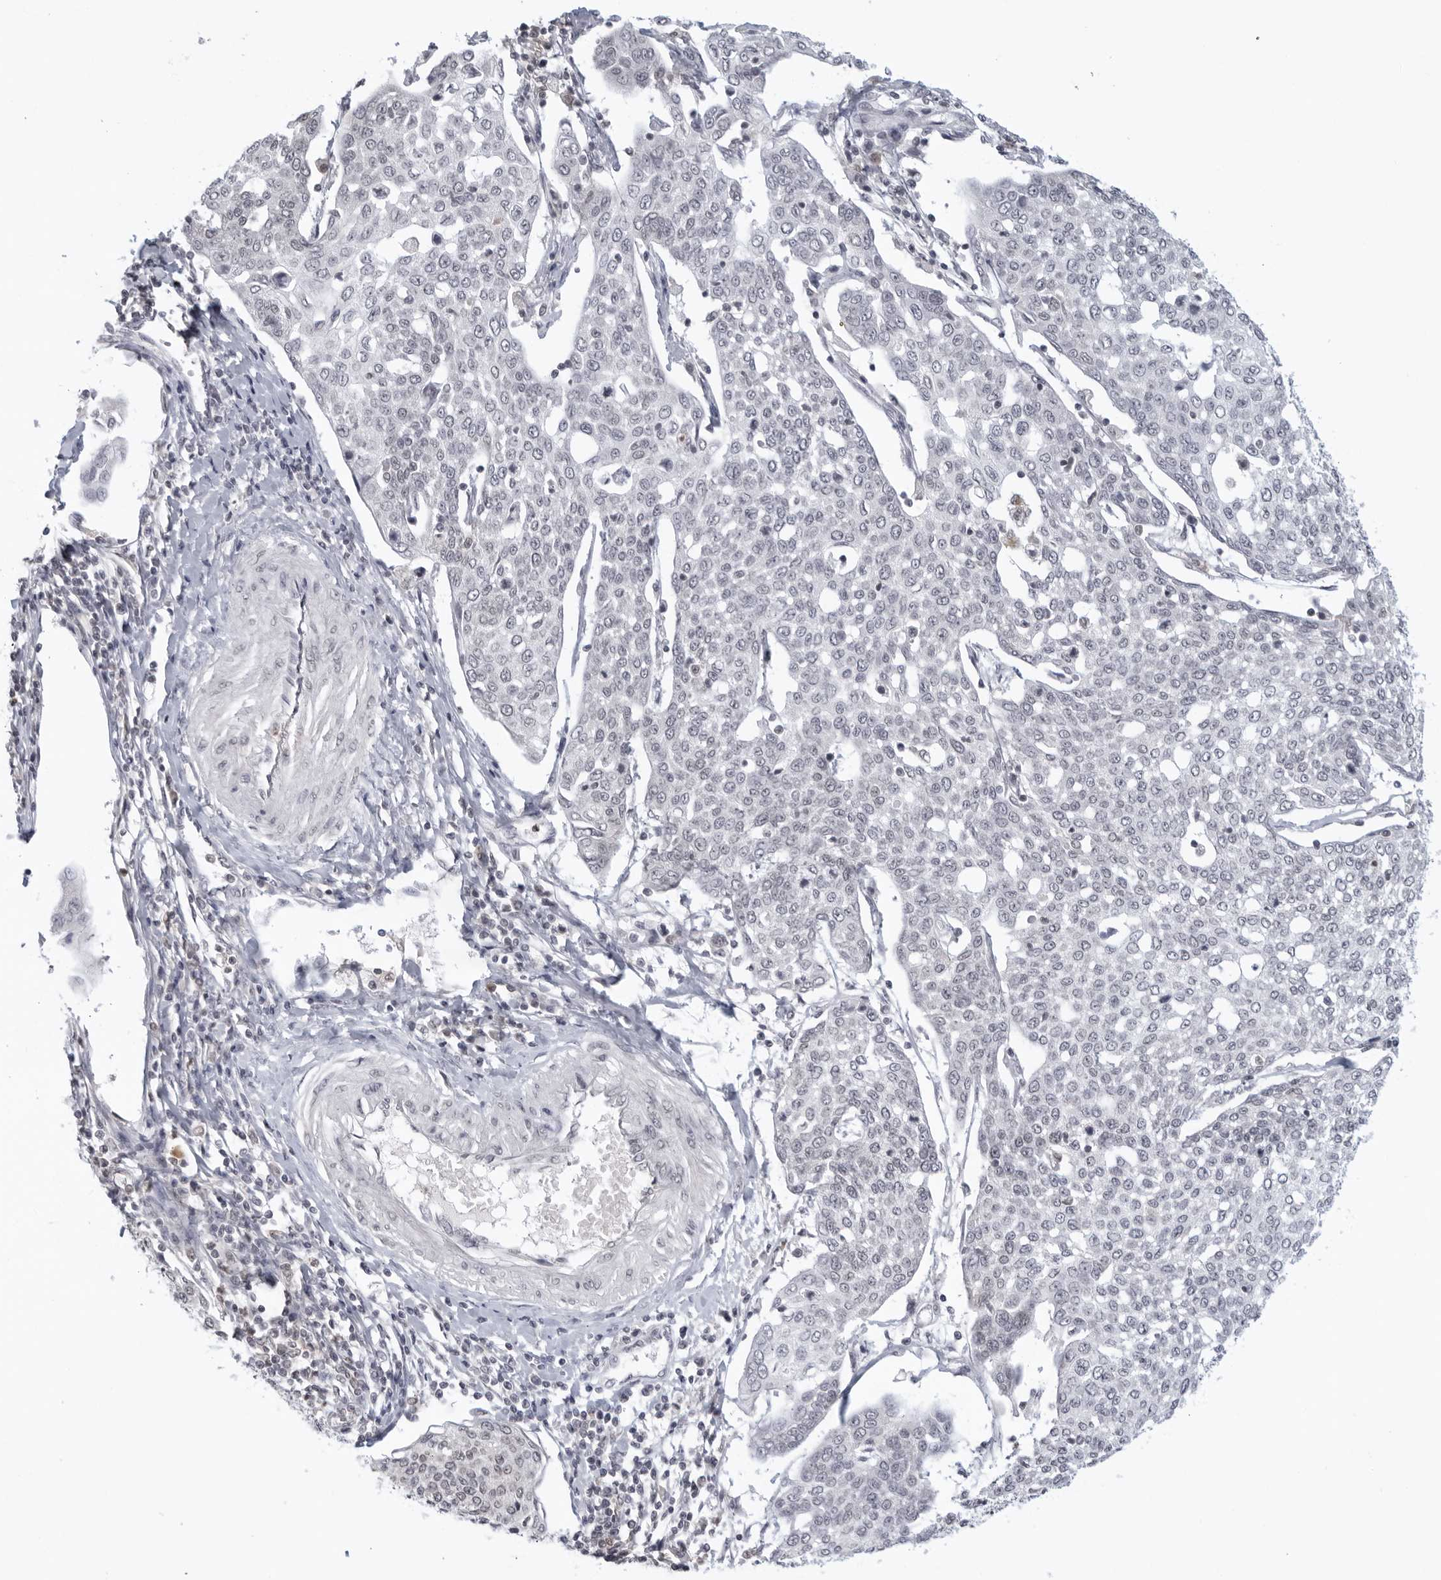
{"staining": {"intensity": "negative", "quantity": "none", "location": "none"}, "tissue": "cervical cancer", "cell_type": "Tumor cells", "image_type": "cancer", "snomed": [{"axis": "morphology", "description": "Squamous cell carcinoma, NOS"}, {"axis": "topography", "description": "Cervix"}], "caption": "This is an IHC histopathology image of cervical cancer (squamous cell carcinoma). There is no expression in tumor cells.", "gene": "RAB11FIP3", "patient": {"sex": "female", "age": 34}}